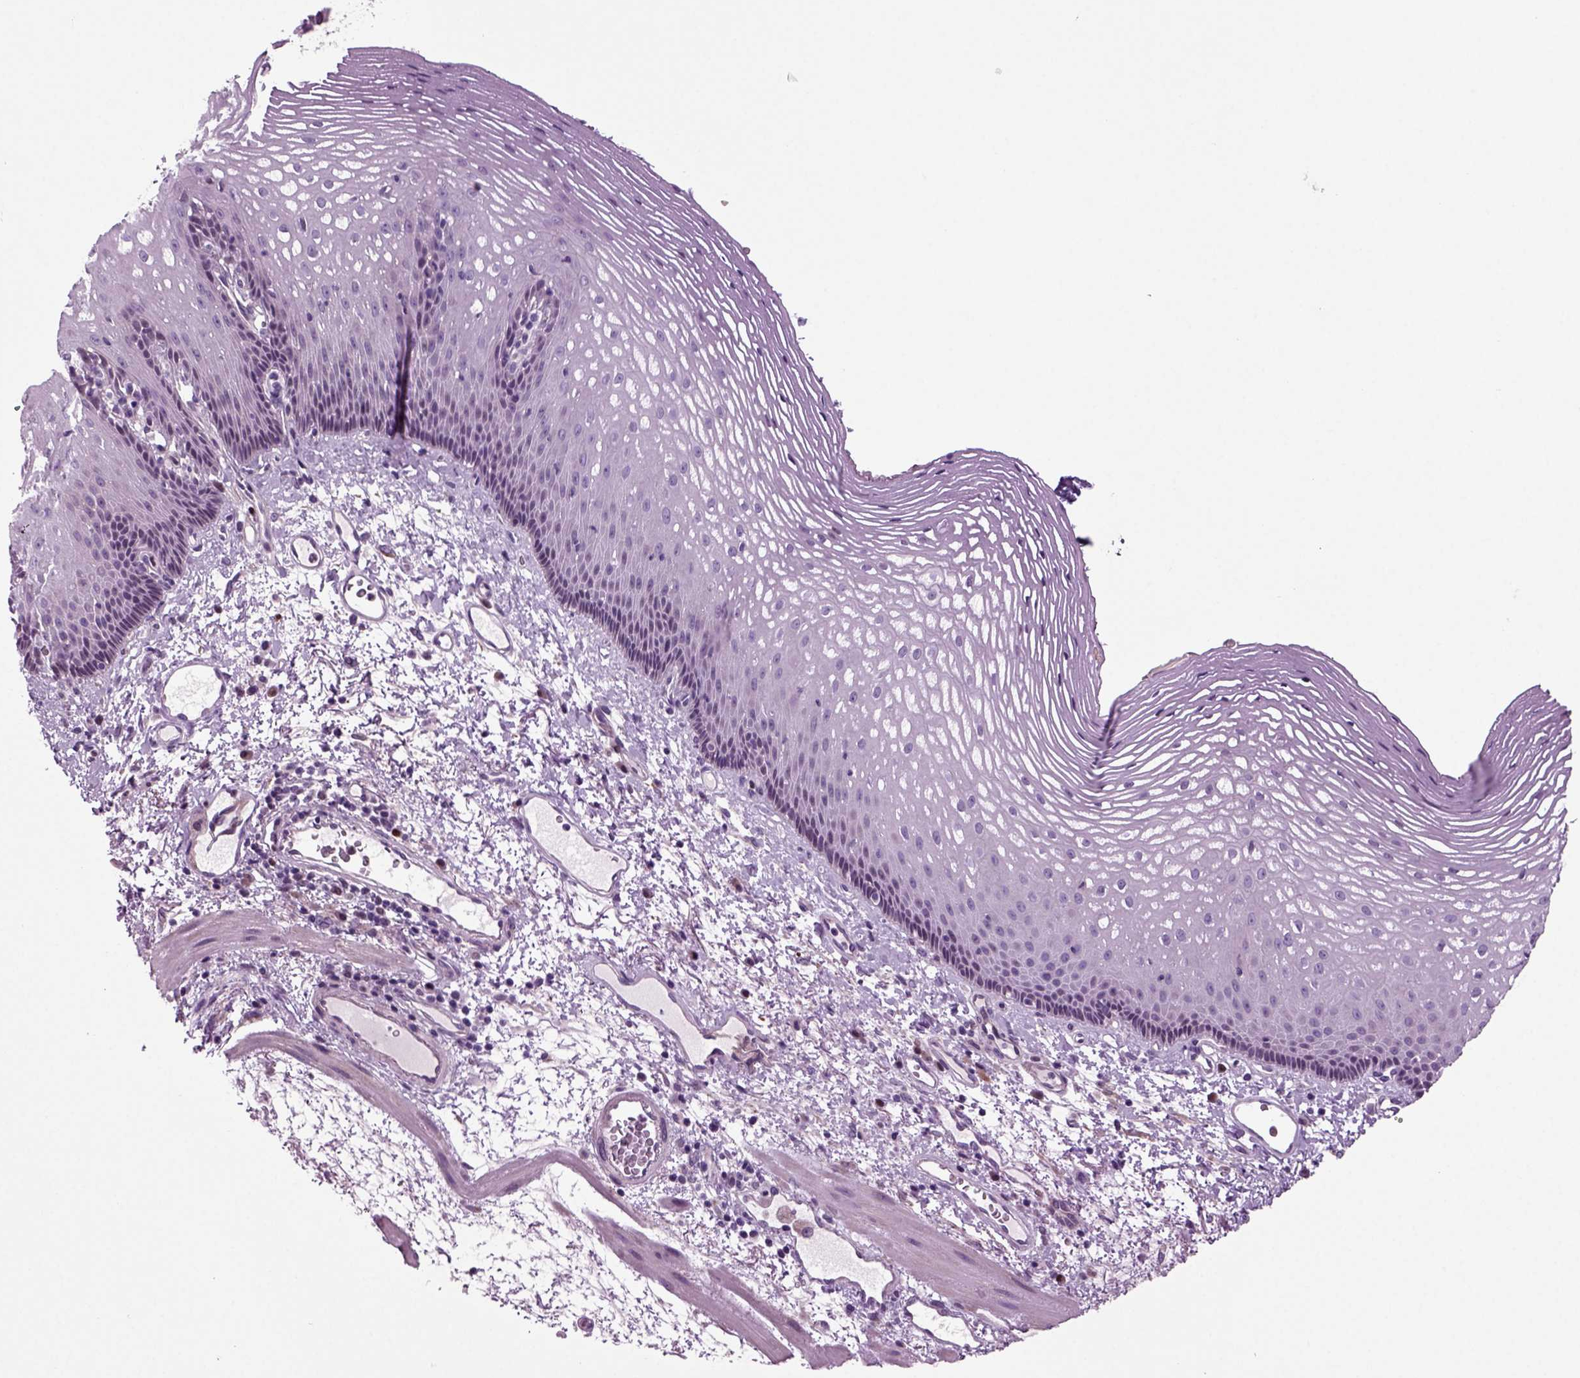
{"staining": {"intensity": "negative", "quantity": "none", "location": "none"}, "tissue": "esophagus", "cell_type": "Squamous epithelial cells", "image_type": "normal", "snomed": [{"axis": "morphology", "description": "Normal tissue, NOS"}, {"axis": "topography", "description": "Esophagus"}], "caption": "DAB (3,3'-diaminobenzidine) immunohistochemical staining of unremarkable human esophagus displays no significant positivity in squamous epithelial cells. (Brightfield microscopy of DAB immunohistochemistry (IHC) at high magnification).", "gene": "ARID3A", "patient": {"sex": "male", "age": 76}}